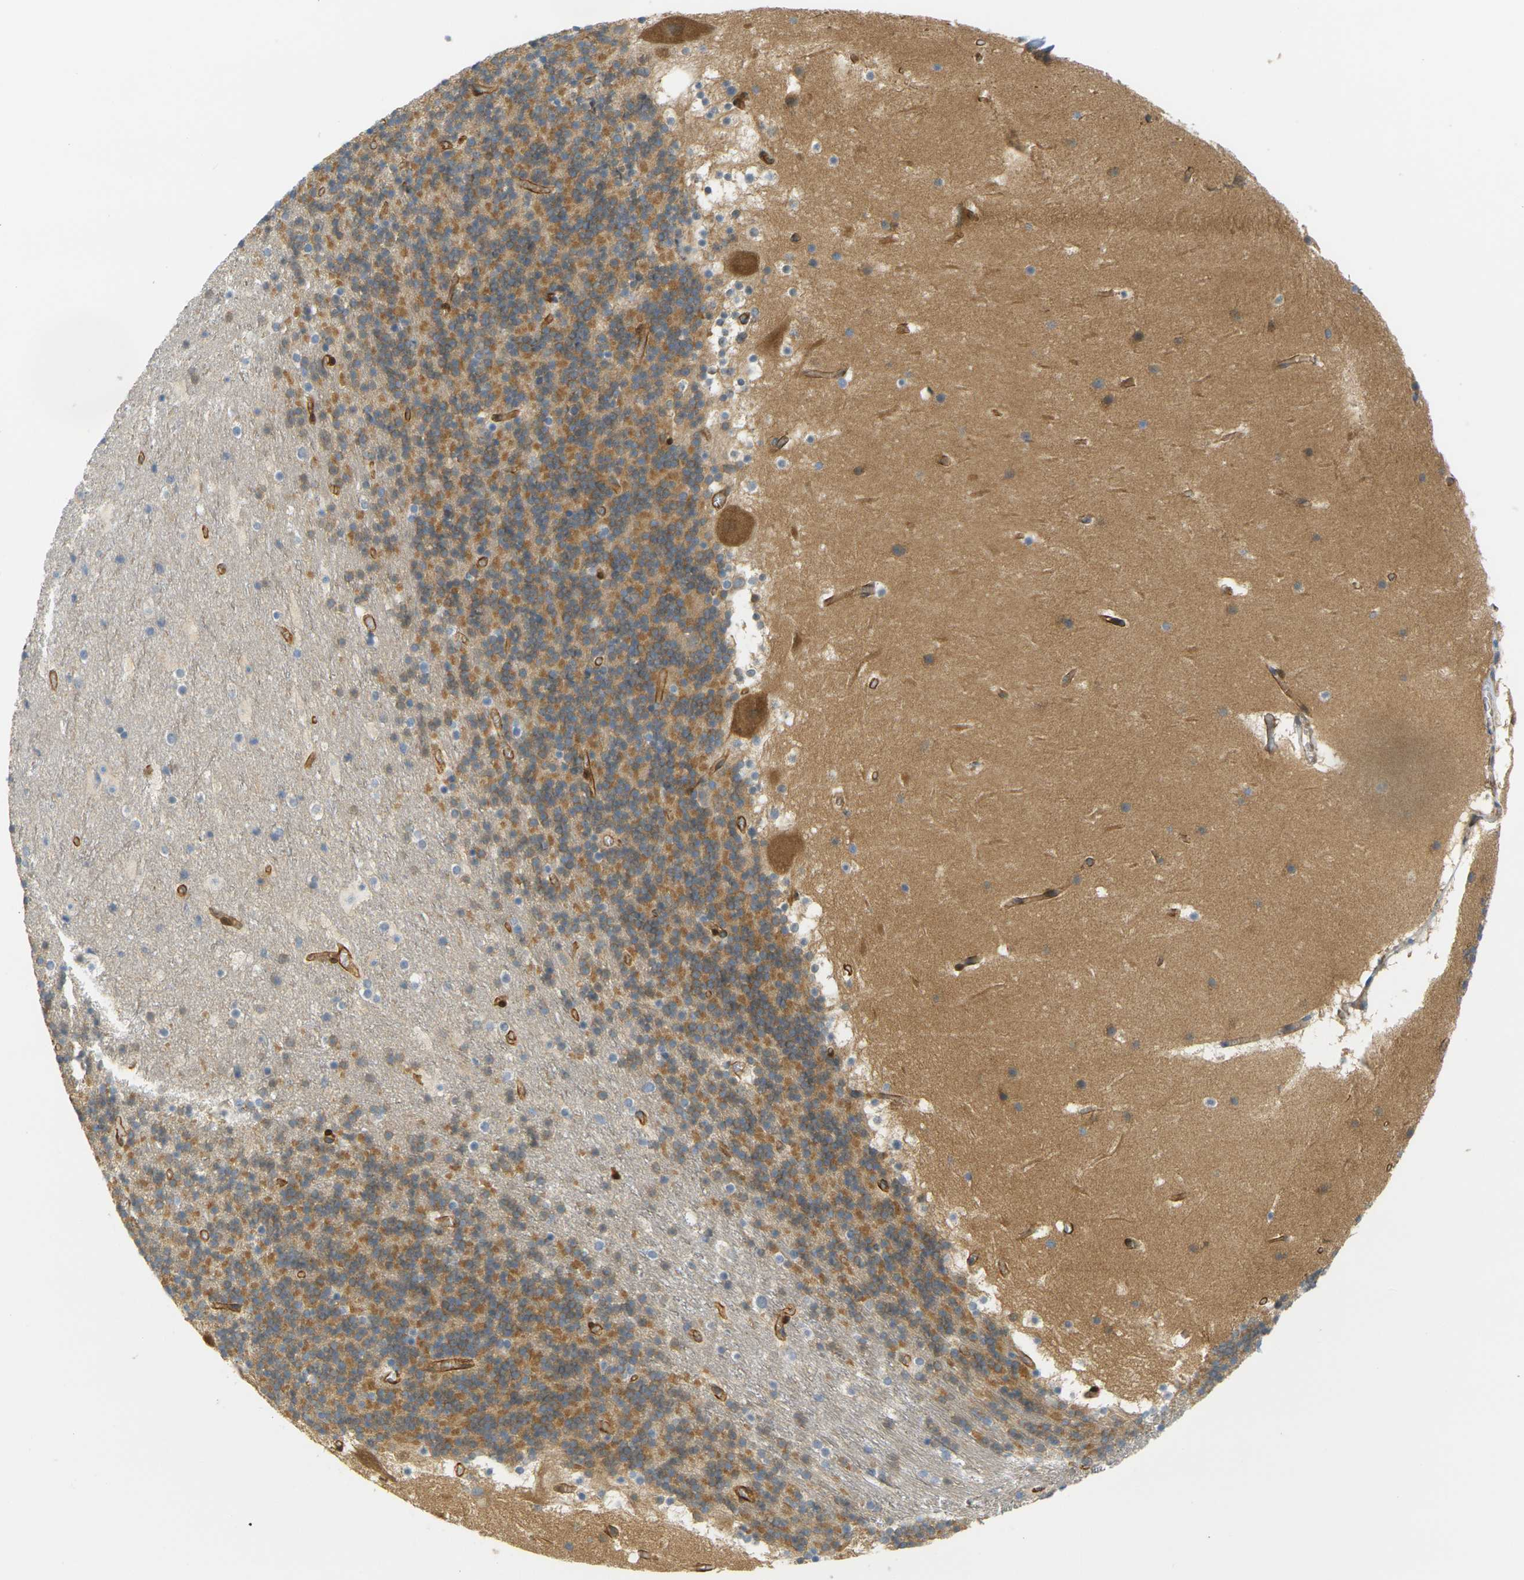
{"staining": {"intensity": "moderate", "quantity": ">75%", "location": "cytoplasmic/membranous"}, "tissue": "cerebellum", "cell_type": "Cells in granular layer", "image_type": "normal", "snomed": [{"axis": "morphology", "description": "Normal tissue, NOS"}, {"axis": "topography", "description": "Cerebellum"}], "caption": "The micrograph reveals a brown stain indicating the presence of a protein in the cytoplasmic/membranous of cells in granular layer in cerebellum.", "gene": "CYTH3", "patient": {"sex": "male", "age": 45}}